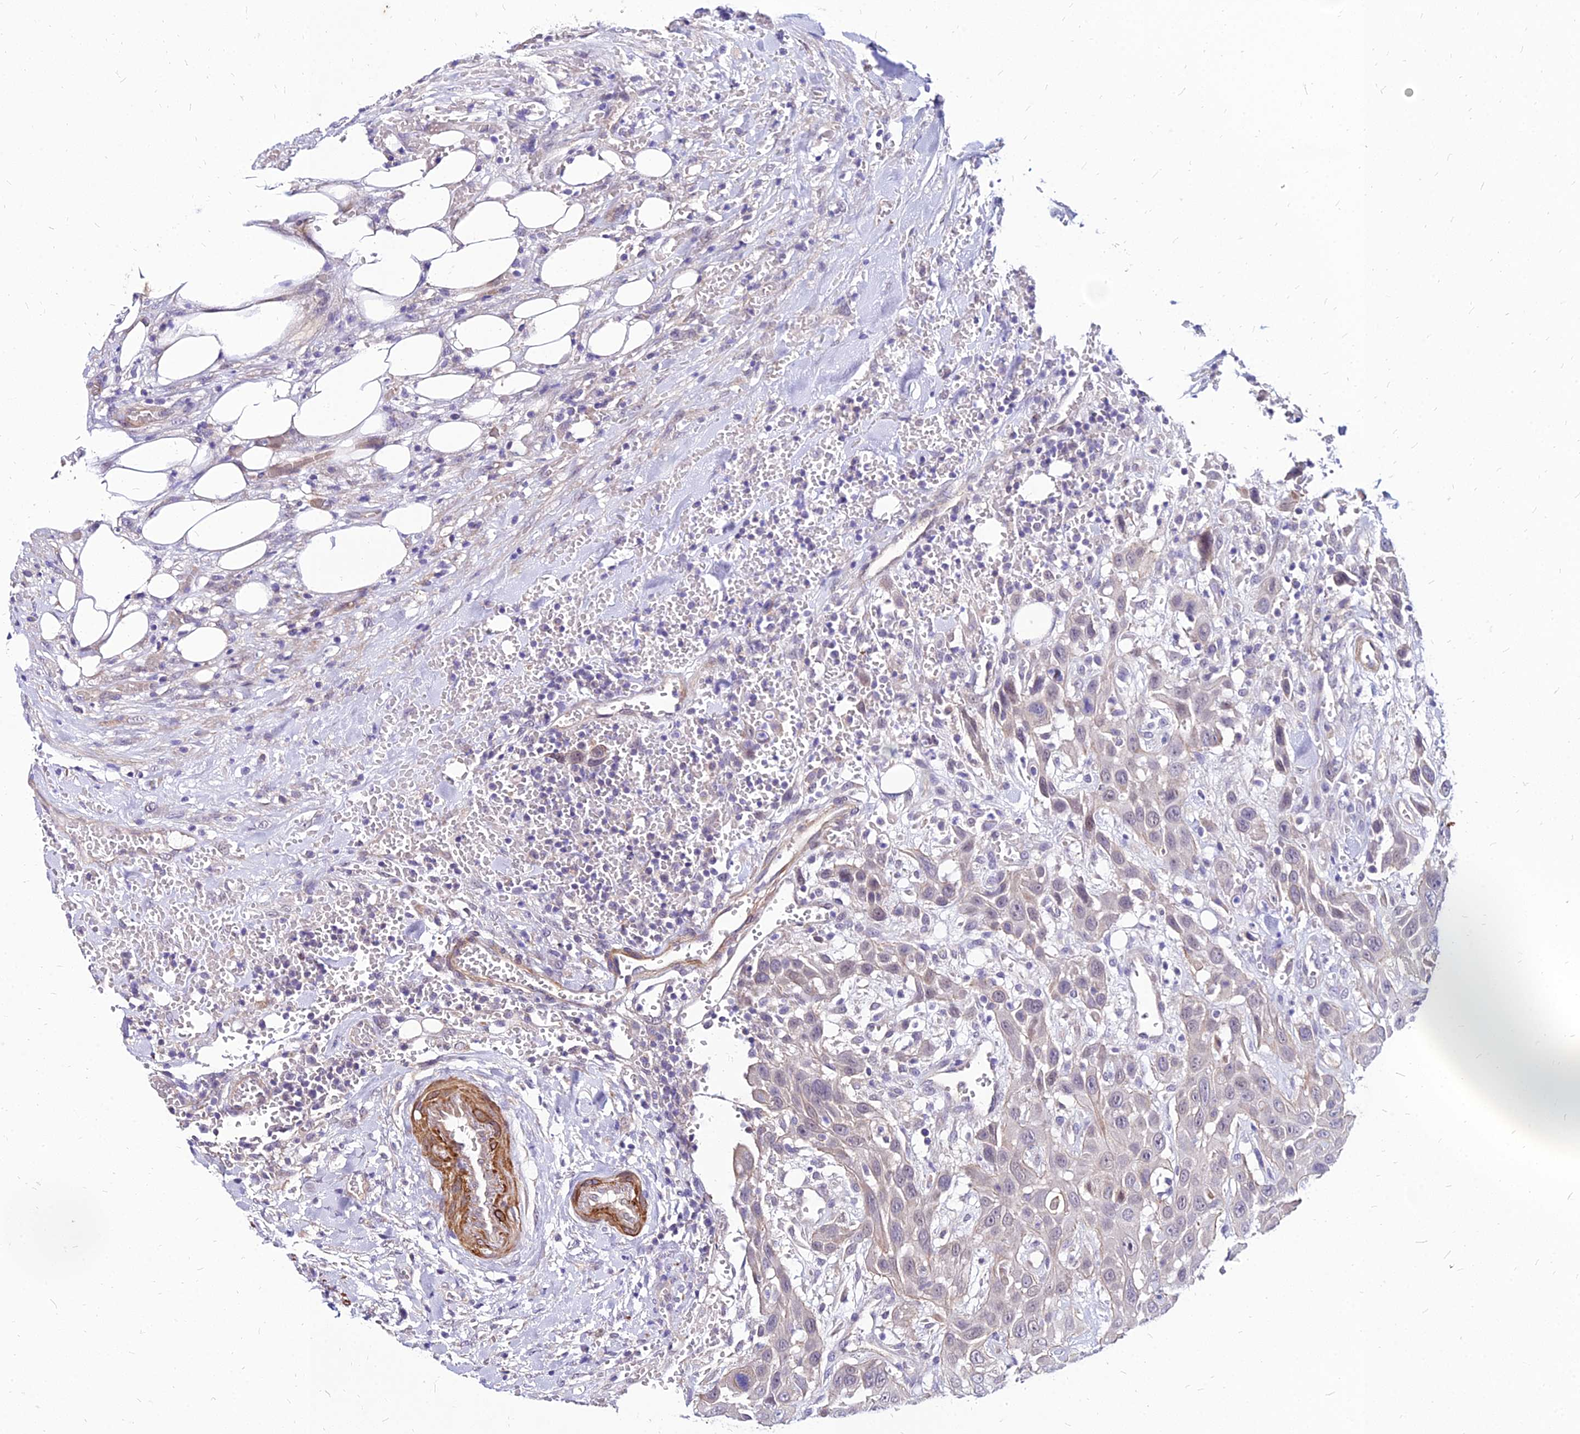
{"staining": {"intensity": "weak", "quantity": "<25%", "location": "cytoplasmic/membranous"}, "tissue": "head and neck cancer", "cell_type": "Tumor cells", "image_type": "cancer", "snomed": [{"axis": "morphology", "description": "Squamous cell carcinoma, NOS"}, {"axis": "topography", "description": "Head-Neck"}], "caption": "Tumor cells are negative for protein expression in human head and neck squamous cell carcinoma.", "gene": "YEATS2", "patient": {"sex": "male", "age": 81}}